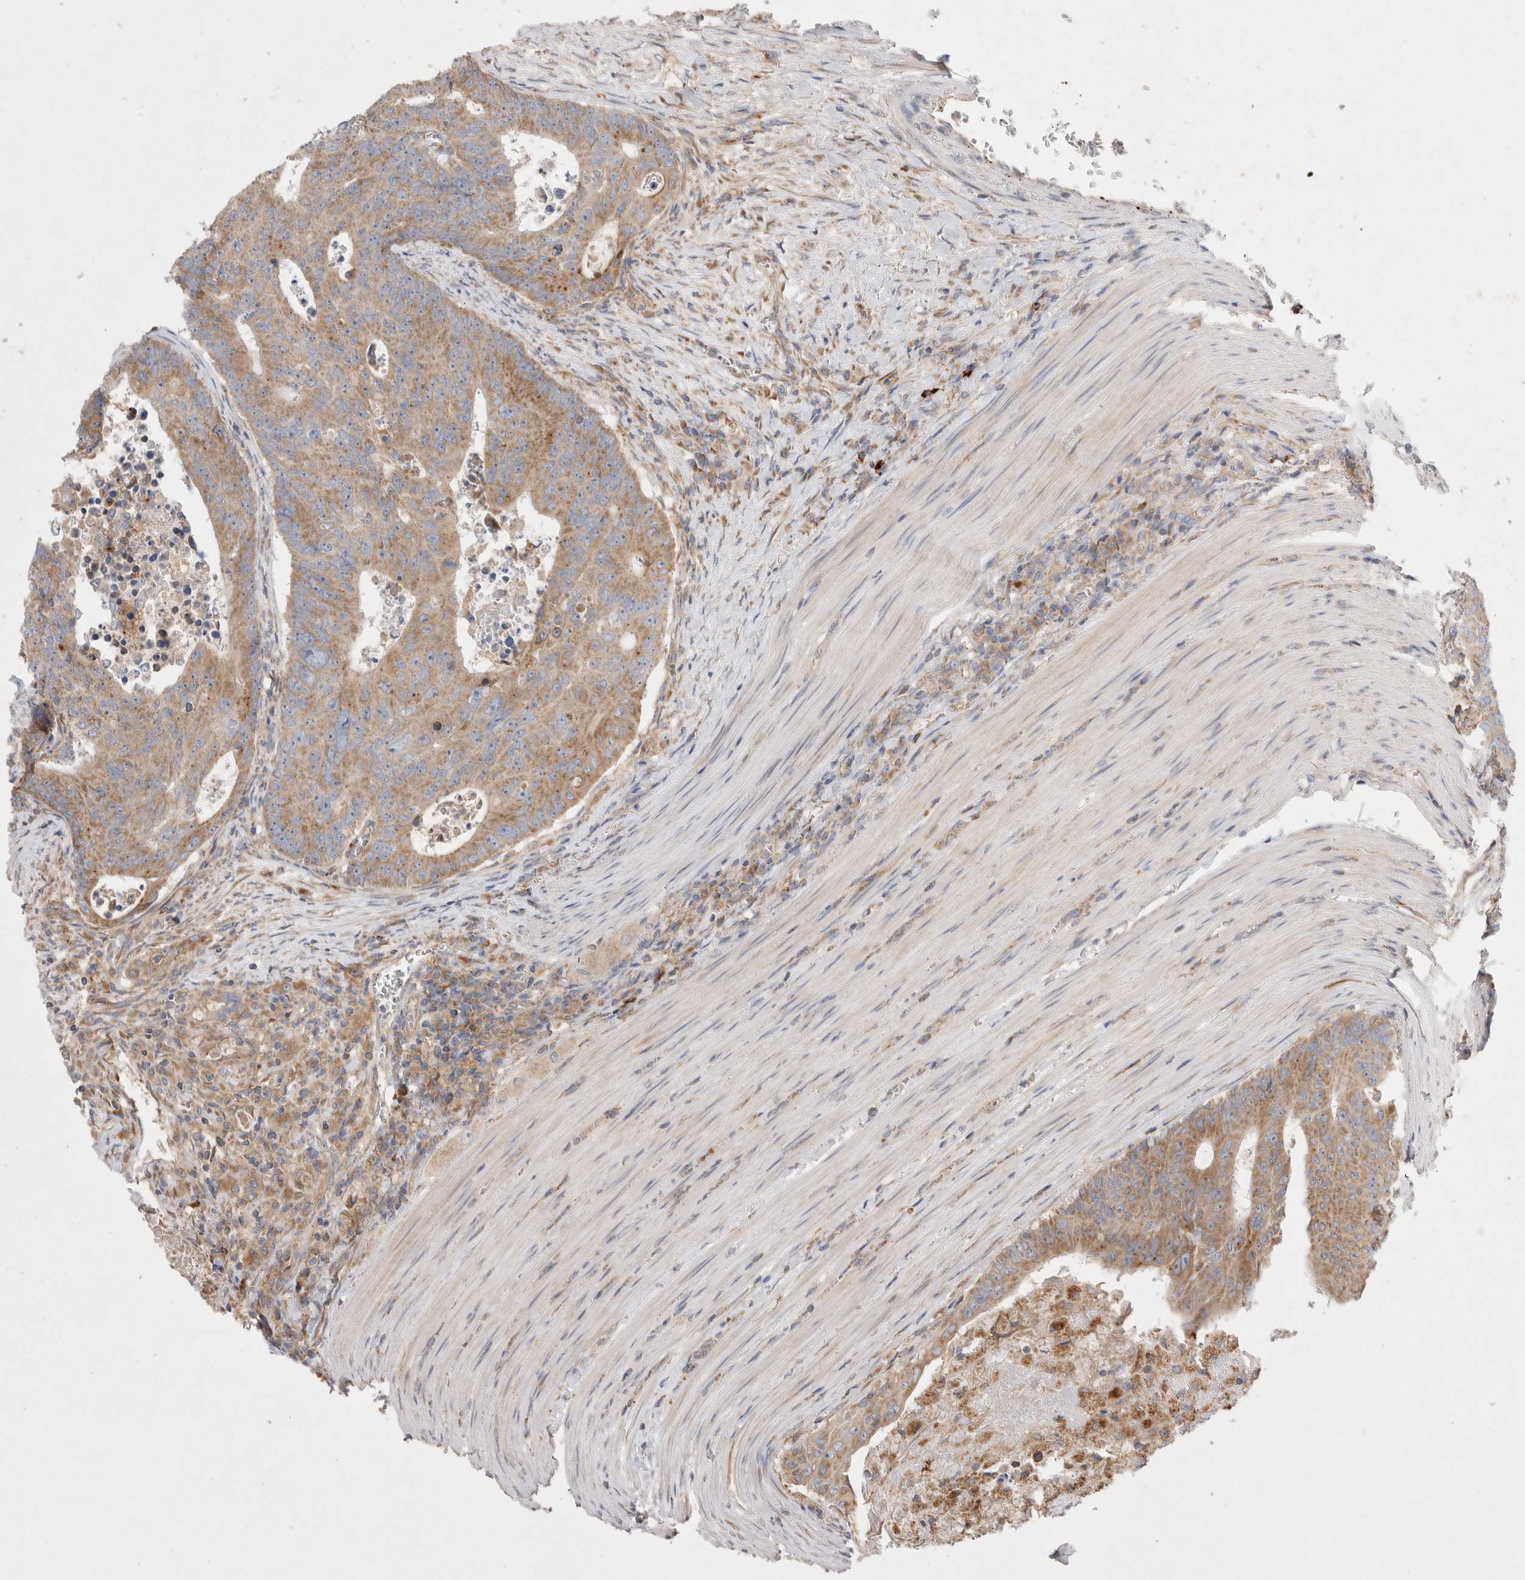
{"staining": {"intensity": "moderate", "quantity": ">75%", "location": "cytoplasmic/membranous"}, "tissue": "colorectal cancer", "cell_type": "Tumor cells", "image_type": "cancer", "snomed": [{"axis": "morphology", "description": "Adenocarcinoma, NOS"}, {"axis": "topography", "description": "Colon"}], "caption": "Immunohistochemistry histopathology image of neoplastic tissue: colorectal cancer (adenocarcinoma) stained using immunohistochemistry shows medium levels of moderate protein expression localized specifically in the cytoplasmic/membranous of tumor cells, appearing as a cytoplasmic/membranous brown color.", "gene": "TBC1D16", "patient": {"sex": "male", "age": 87}}